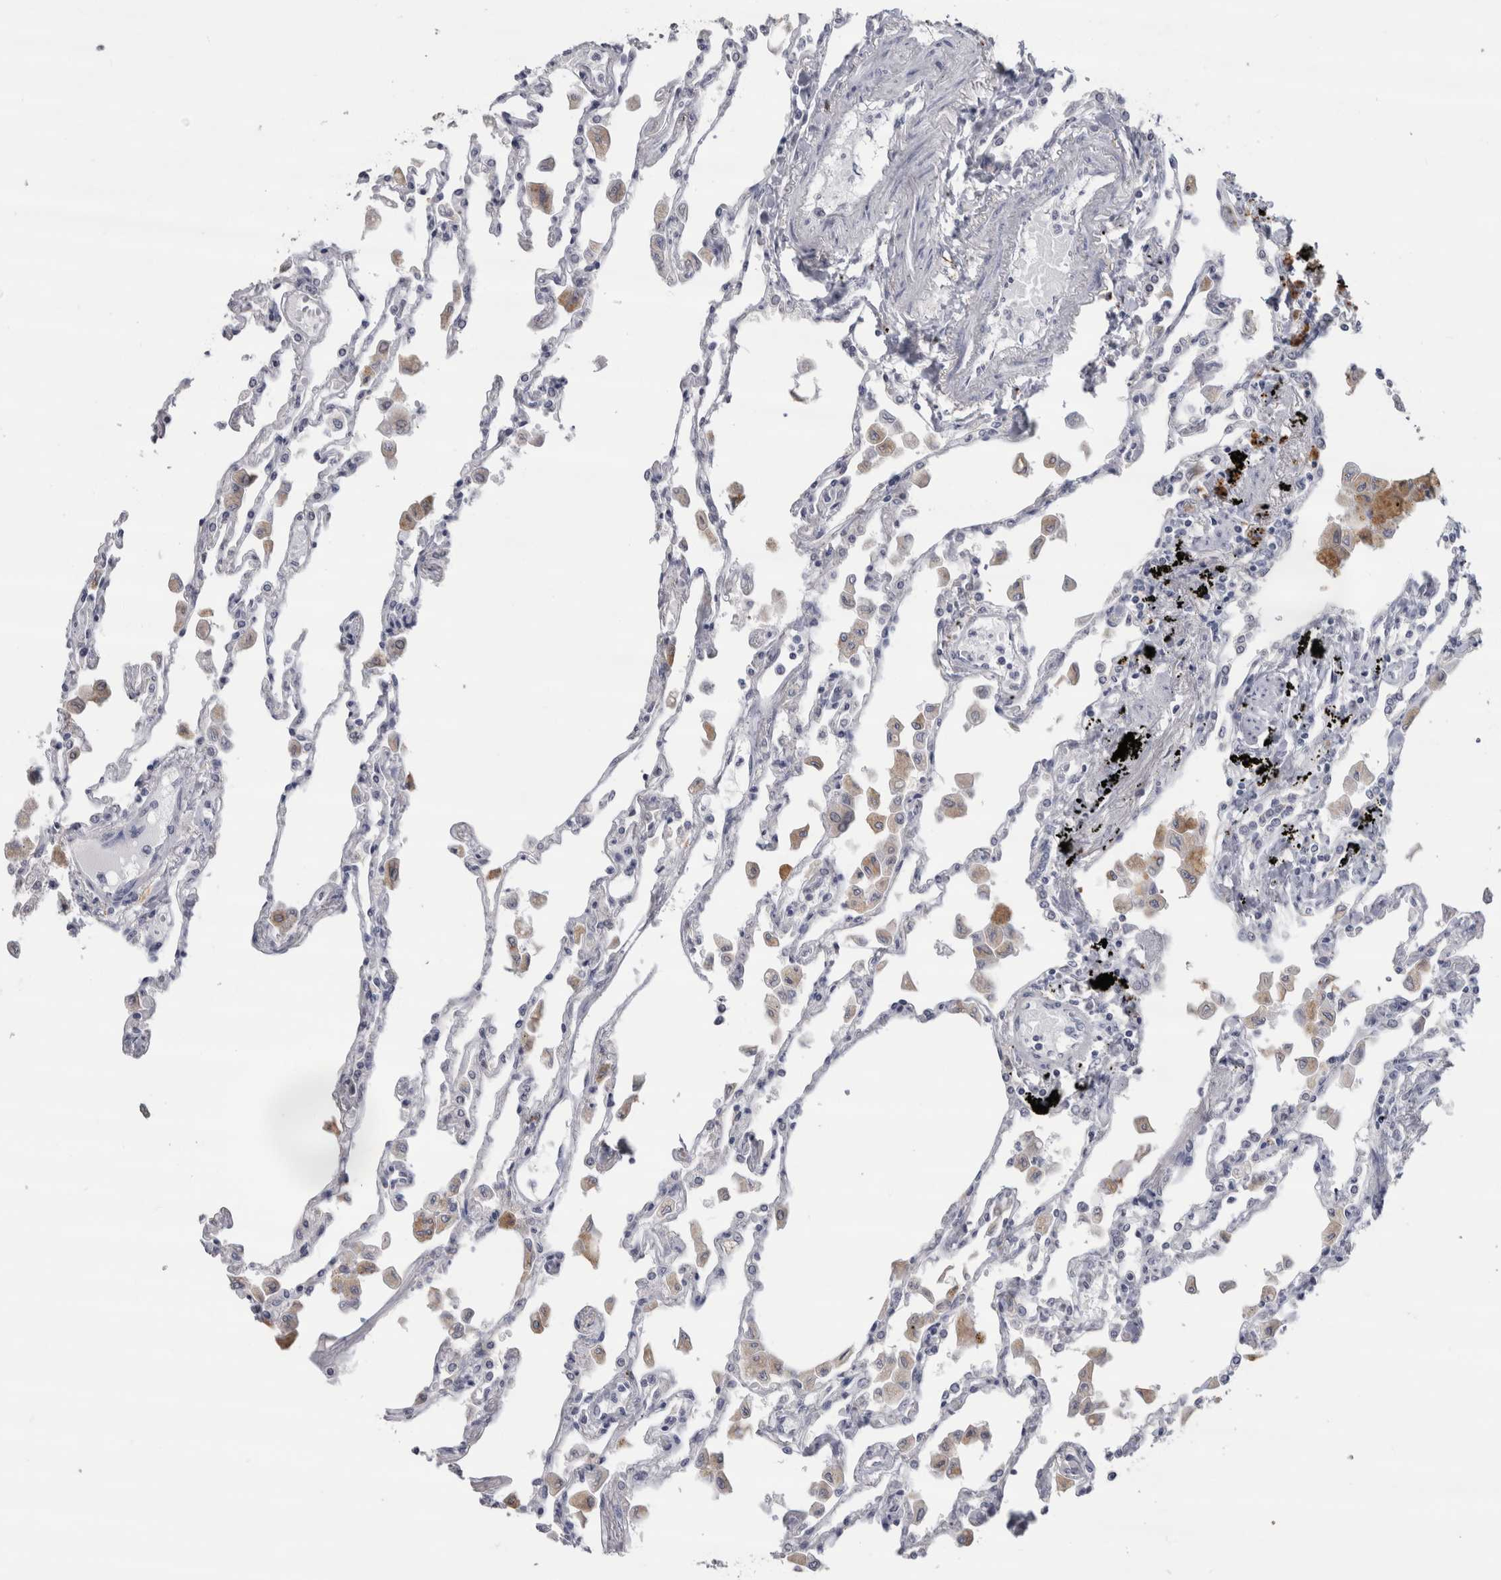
{"staining": {"intensity": "negative", "quantity": "none", "location": "none"}, "tissue": "lung", "cell_type": "Alveolar cells", "image_type": "normal", "snomed": [{"axis": "morphology", "description": "Normal tissue, NOS"}, {"axis": "topography", "description": "Bronchus"}, {"axis": "topography", "description": "Lung"}], "caption": "Immunohistochemistry micrograph of benign lung stained for a protein (brown), which demonstrates no positivity in alveolar cells.", "gene": "CDH17", "patient": {"sex": "female", "age": 49}}